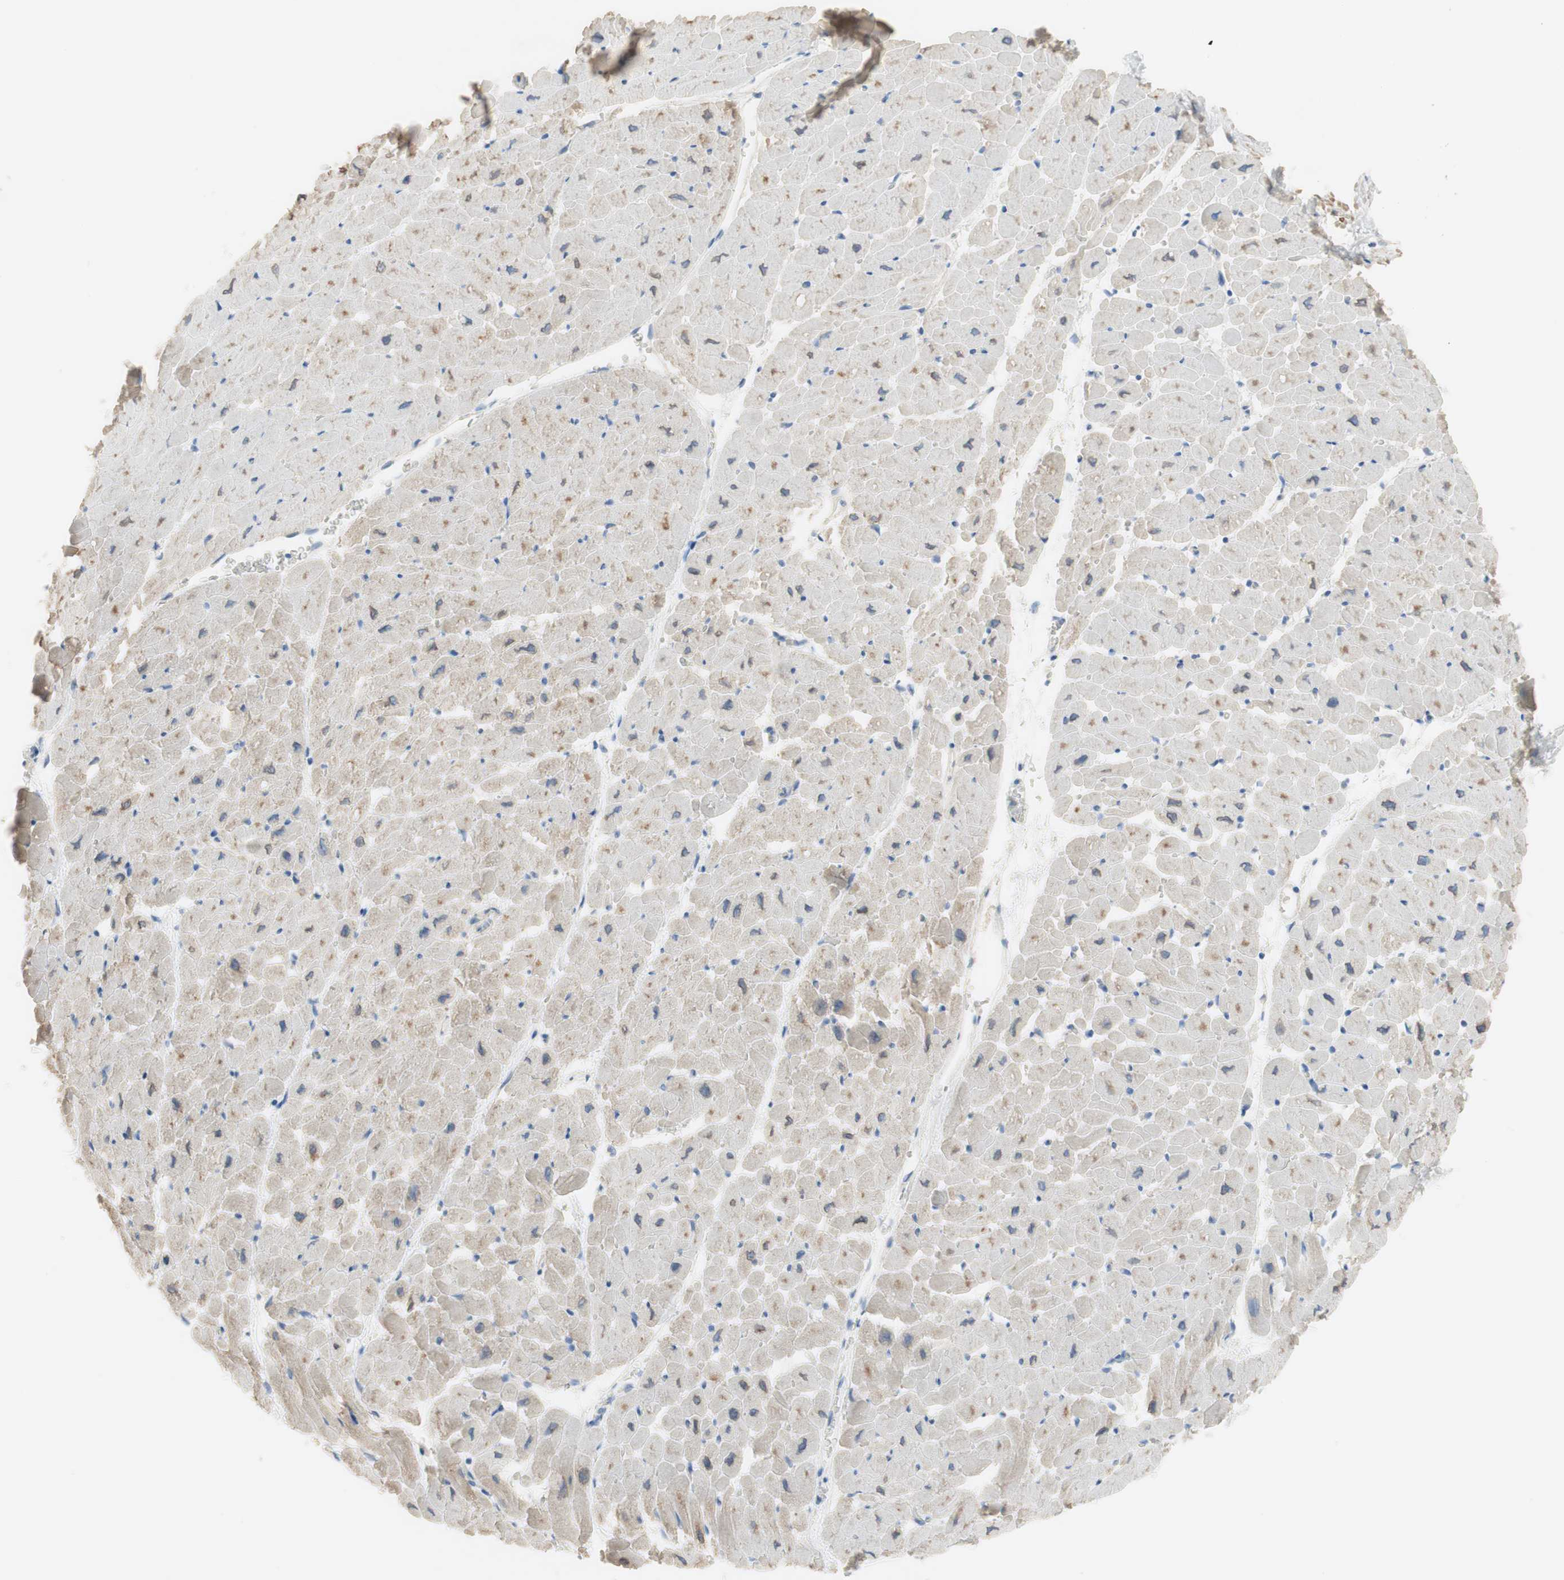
{"staining": {"intensity": "moderate", "quantity": "<25%", "location": "cytoplasmic/membranous"}, "tissue": "heart muscle", "cell_type": "Cardiomyocytes", "image_type": "normal", "snomed": [{"axis": "morphology", "description": "Normal tissue, NOS"}, {"axis": "topography", "description": "Heart"}], "caption": "The photomicrograph demonstrates staining of normal heart muscle, revealing moderate cytoplasmic/membranous protein staining (brown color) within cardiomyocytes.", "gene": "FDFT1", "patient": {"sex": "male", "age": 45}}